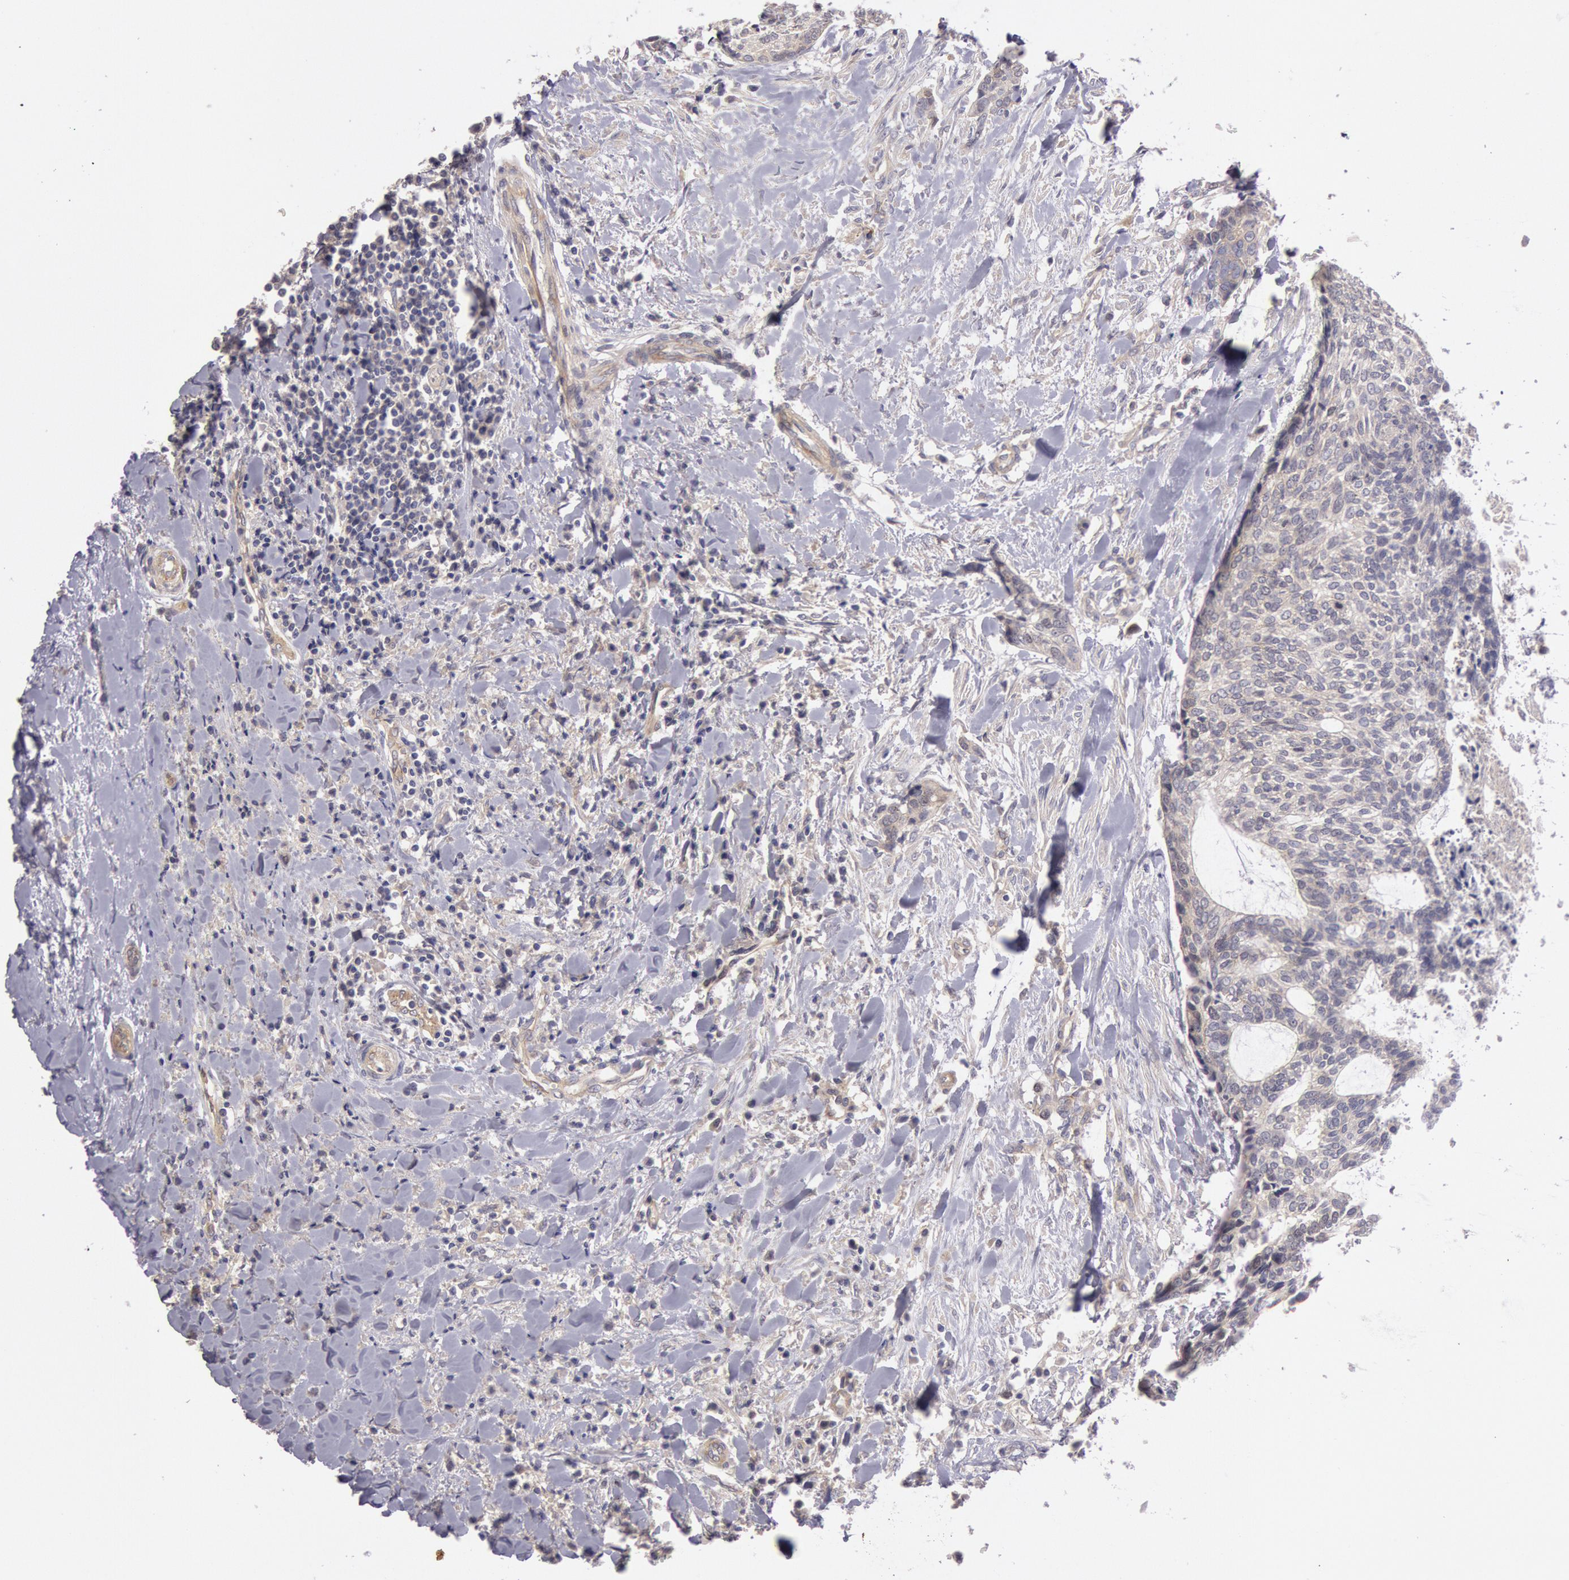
{"staining": {"intensity": "negative", "quantity": "none", "location": "none"}, "tissue": "head and neck cancer", "cell_type": "Tumor cells", "image_type": "cancer", "snomed": [{"axis": "morphology", "description": "Squamous cell carcinoma, NOS"}, {"axis": "topography", "description": "Salivary gland"}, {"axis": "topography", "description": "Head-Neck"}], "caption": "Head and neck cancer (squamous cell carcinoma) was stained to show a protein in brown. There is no significant staining in tumor cells.", "gene": "AMOTL1", "patient": {"sex": "male", "age": 70}}